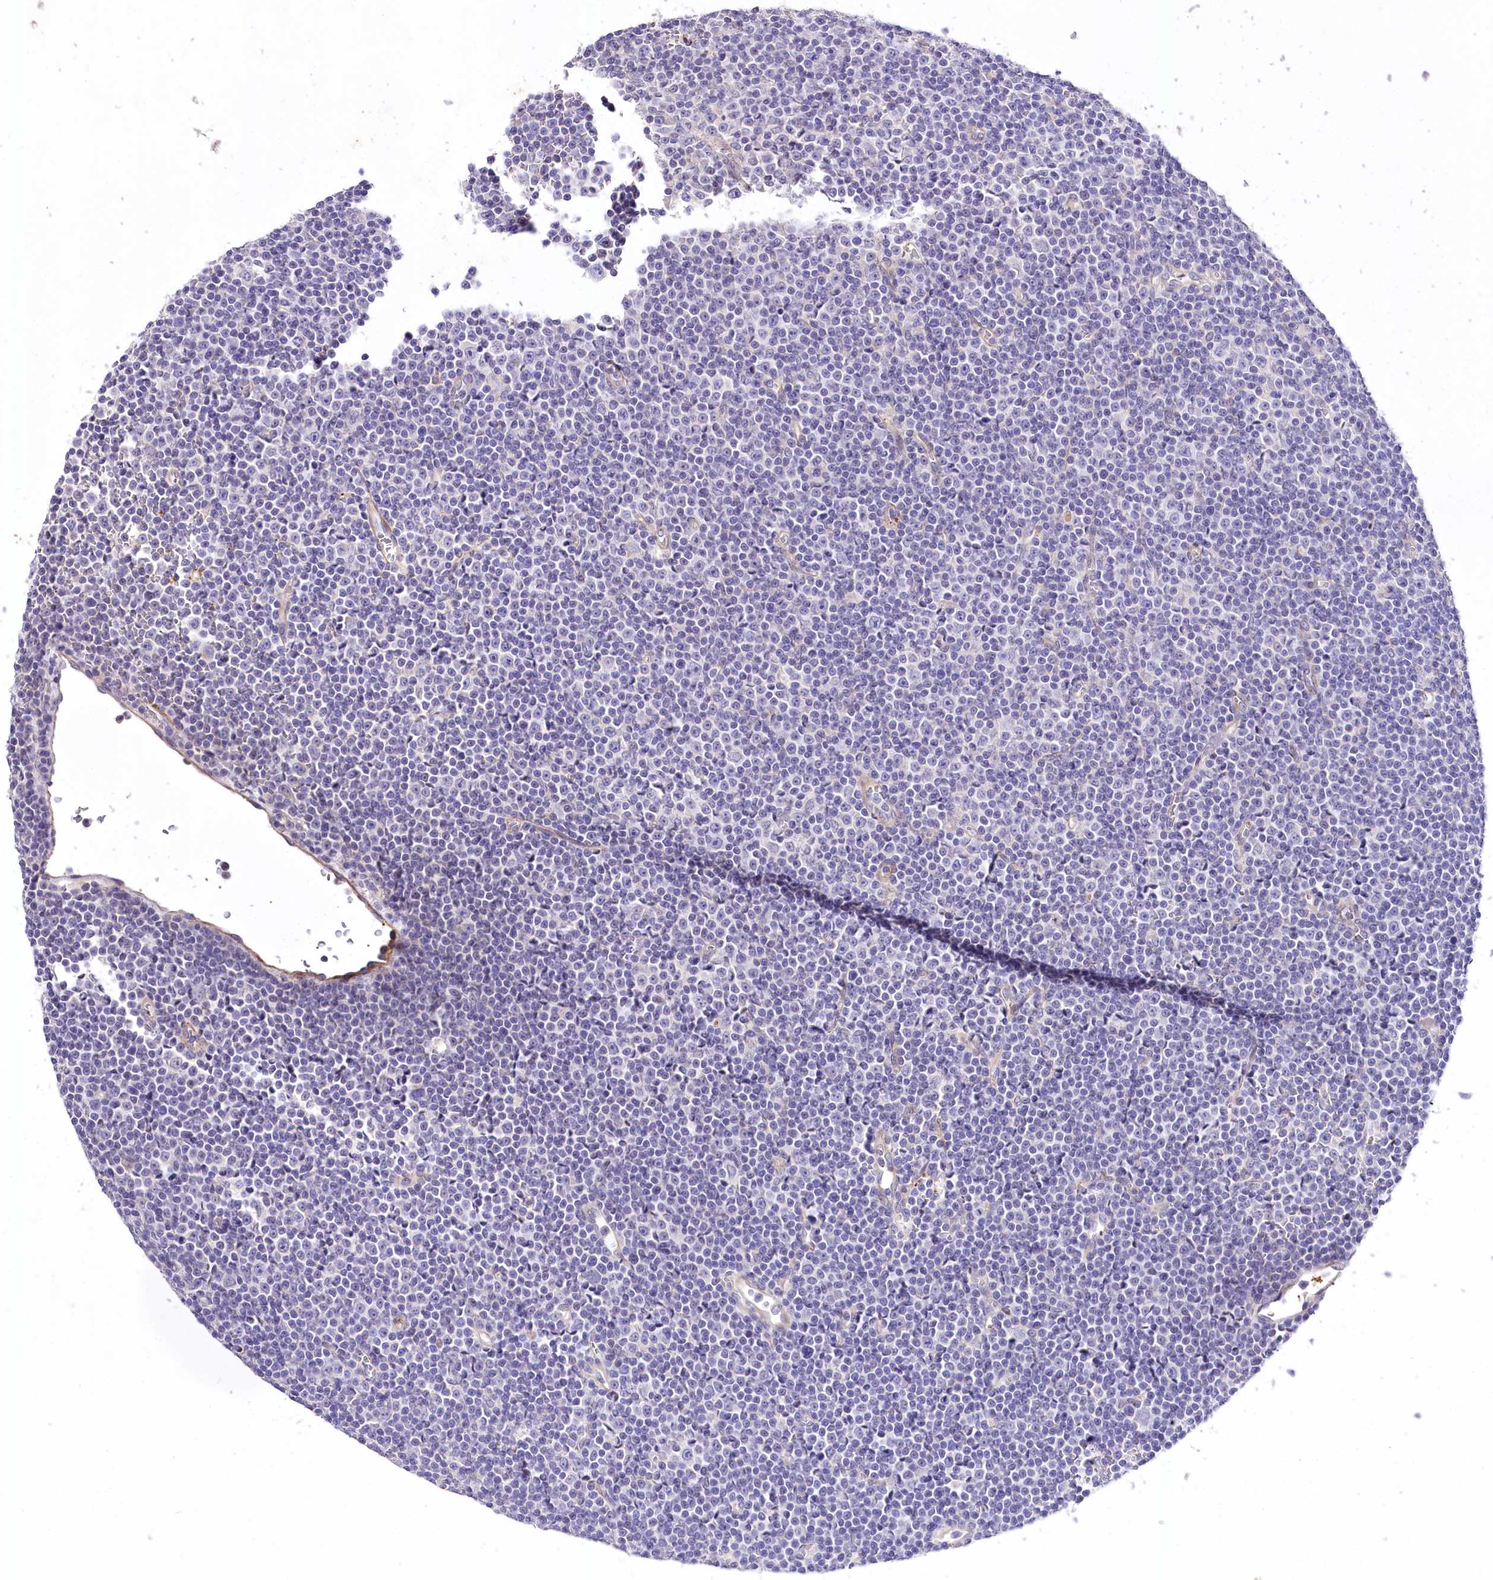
{"staining": {"intensity": "negative", "quantity": "none", "location": "none"}, "tissue": "lymphoma", "cell_type": "Tumor cells", "image_type": "cancer", "snomed": [{"axis": "morphology", "description": "Malignant lymphoma, non-Hodgkin's type, Low grade"}, {"axis": "topography", "description": "Lymph node"}], "caption": "Immunohistochemical staining of human low-grade malignant lymphoma, non-Hodgkin's type demonstrates no significant positivity in tumor cells.", "gene": "RDH16", "patient": {"sex": "female", "age": 67}}